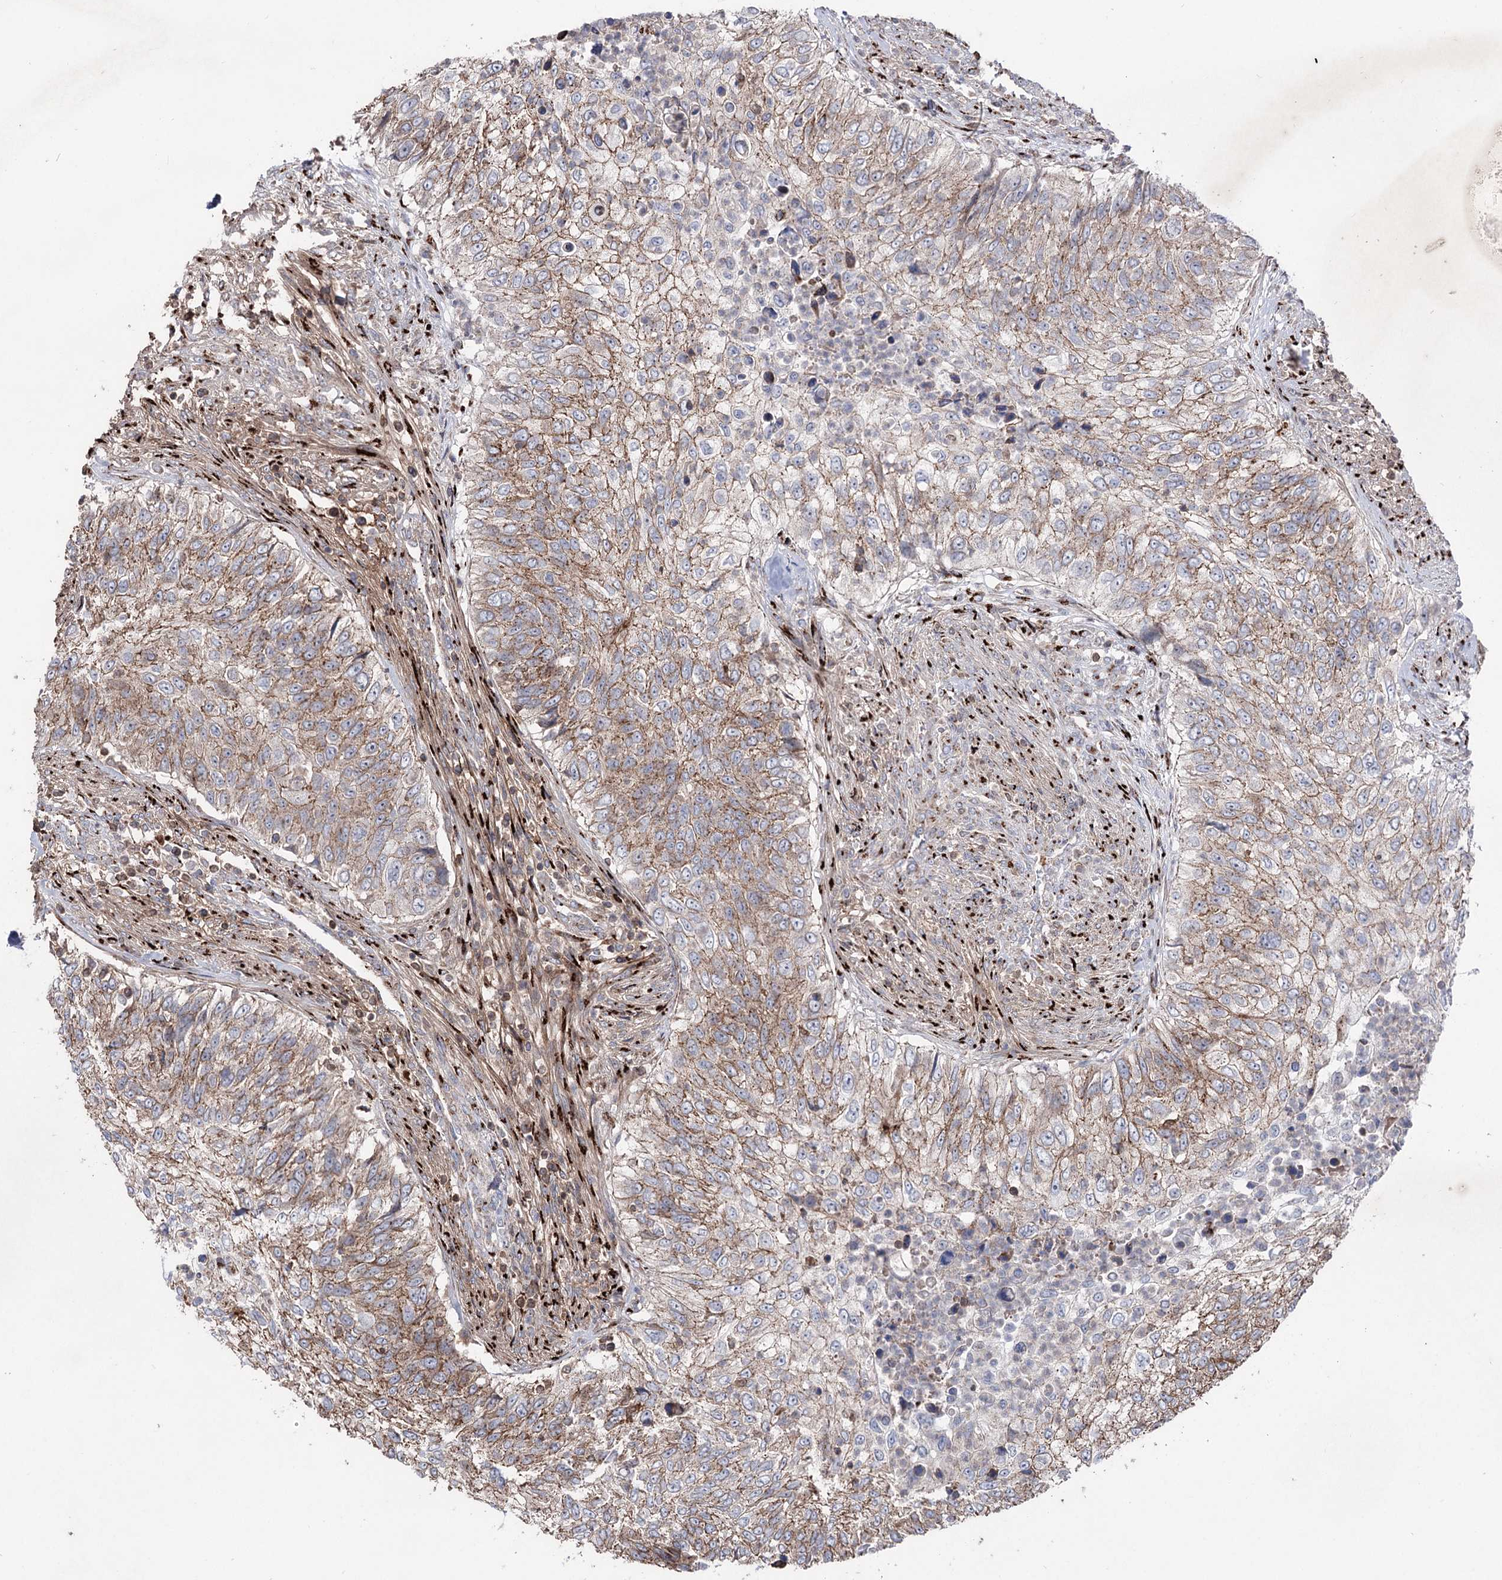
{"staining": {"intensity": "moderate", "quantity": ">75%", "location": "cytoplasmic/membranous"}, "tissue": "urothelial cancer", "cell_type": "Tumor cells", "image_type": "cancer", "snomed": [{"axis": "morphology", "description": "Urothelial carcinoma, High grade"}, {"axis": "topography", "description": "Urinary bladder"}], "caption": "An IHC micrograph of neoplastic tissue is shown. Protein staining in brown shows moderate cytoplasmic/membranous positivity in high-grade urothelial carcinoma within tumor cells.", "gene": "ARHGAP20", "patient": {"sex": "female", "age": 60}}